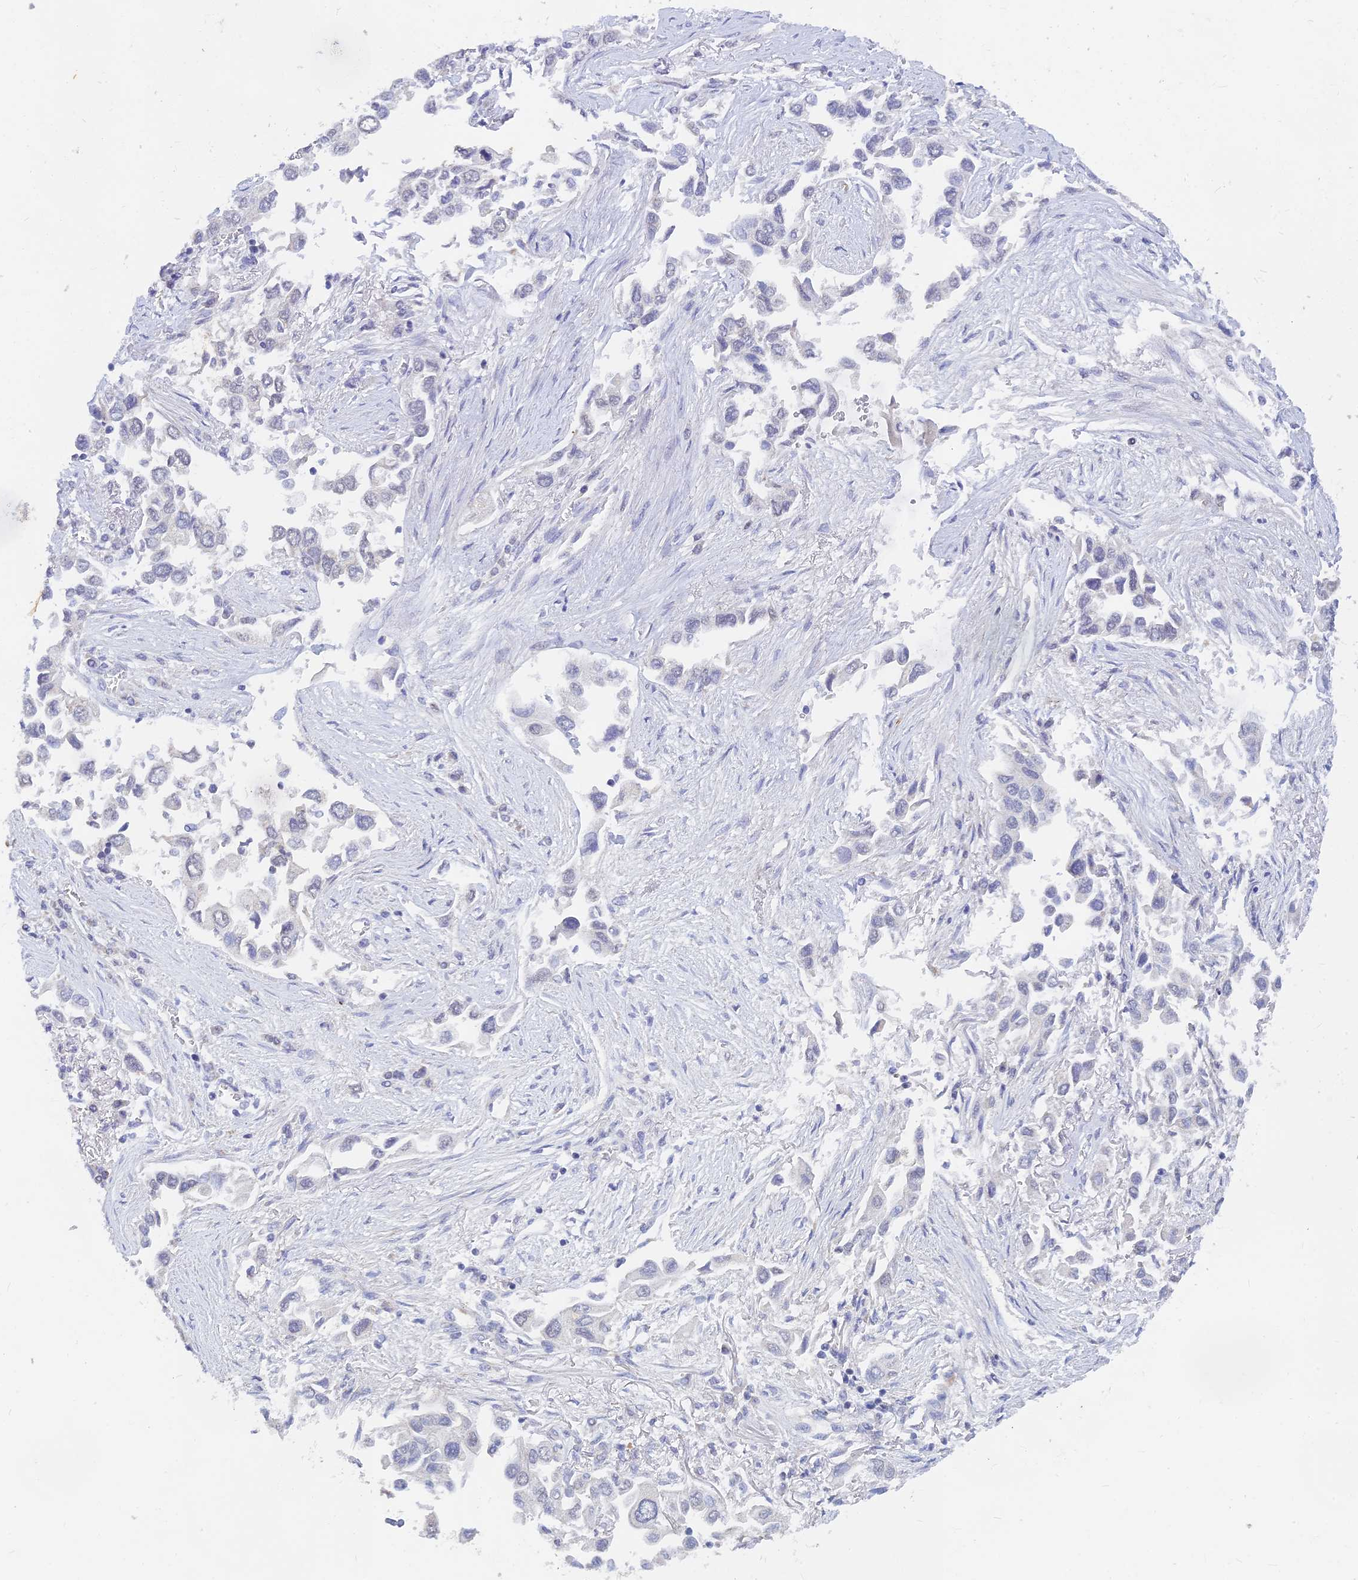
{"staining": {"intensity": "negative", "quantity": "none", "location": "none"}, "tissue": "lung cancer", "cell_type": "Tumor cells", "image_type": "cancer", "snomed": [{"axis": "morphology", "description": "Adenocarcinoma, NOS"}, {"axis": "topography", "description": "Lung"}], "caption": "This is a micrograph of immunohistochemistry staining of adenocarcinoma (lung), which shows no positivity in tumor cells.", "gene": "LRIF1", "patient": {"sex": "female", "age": 76}}